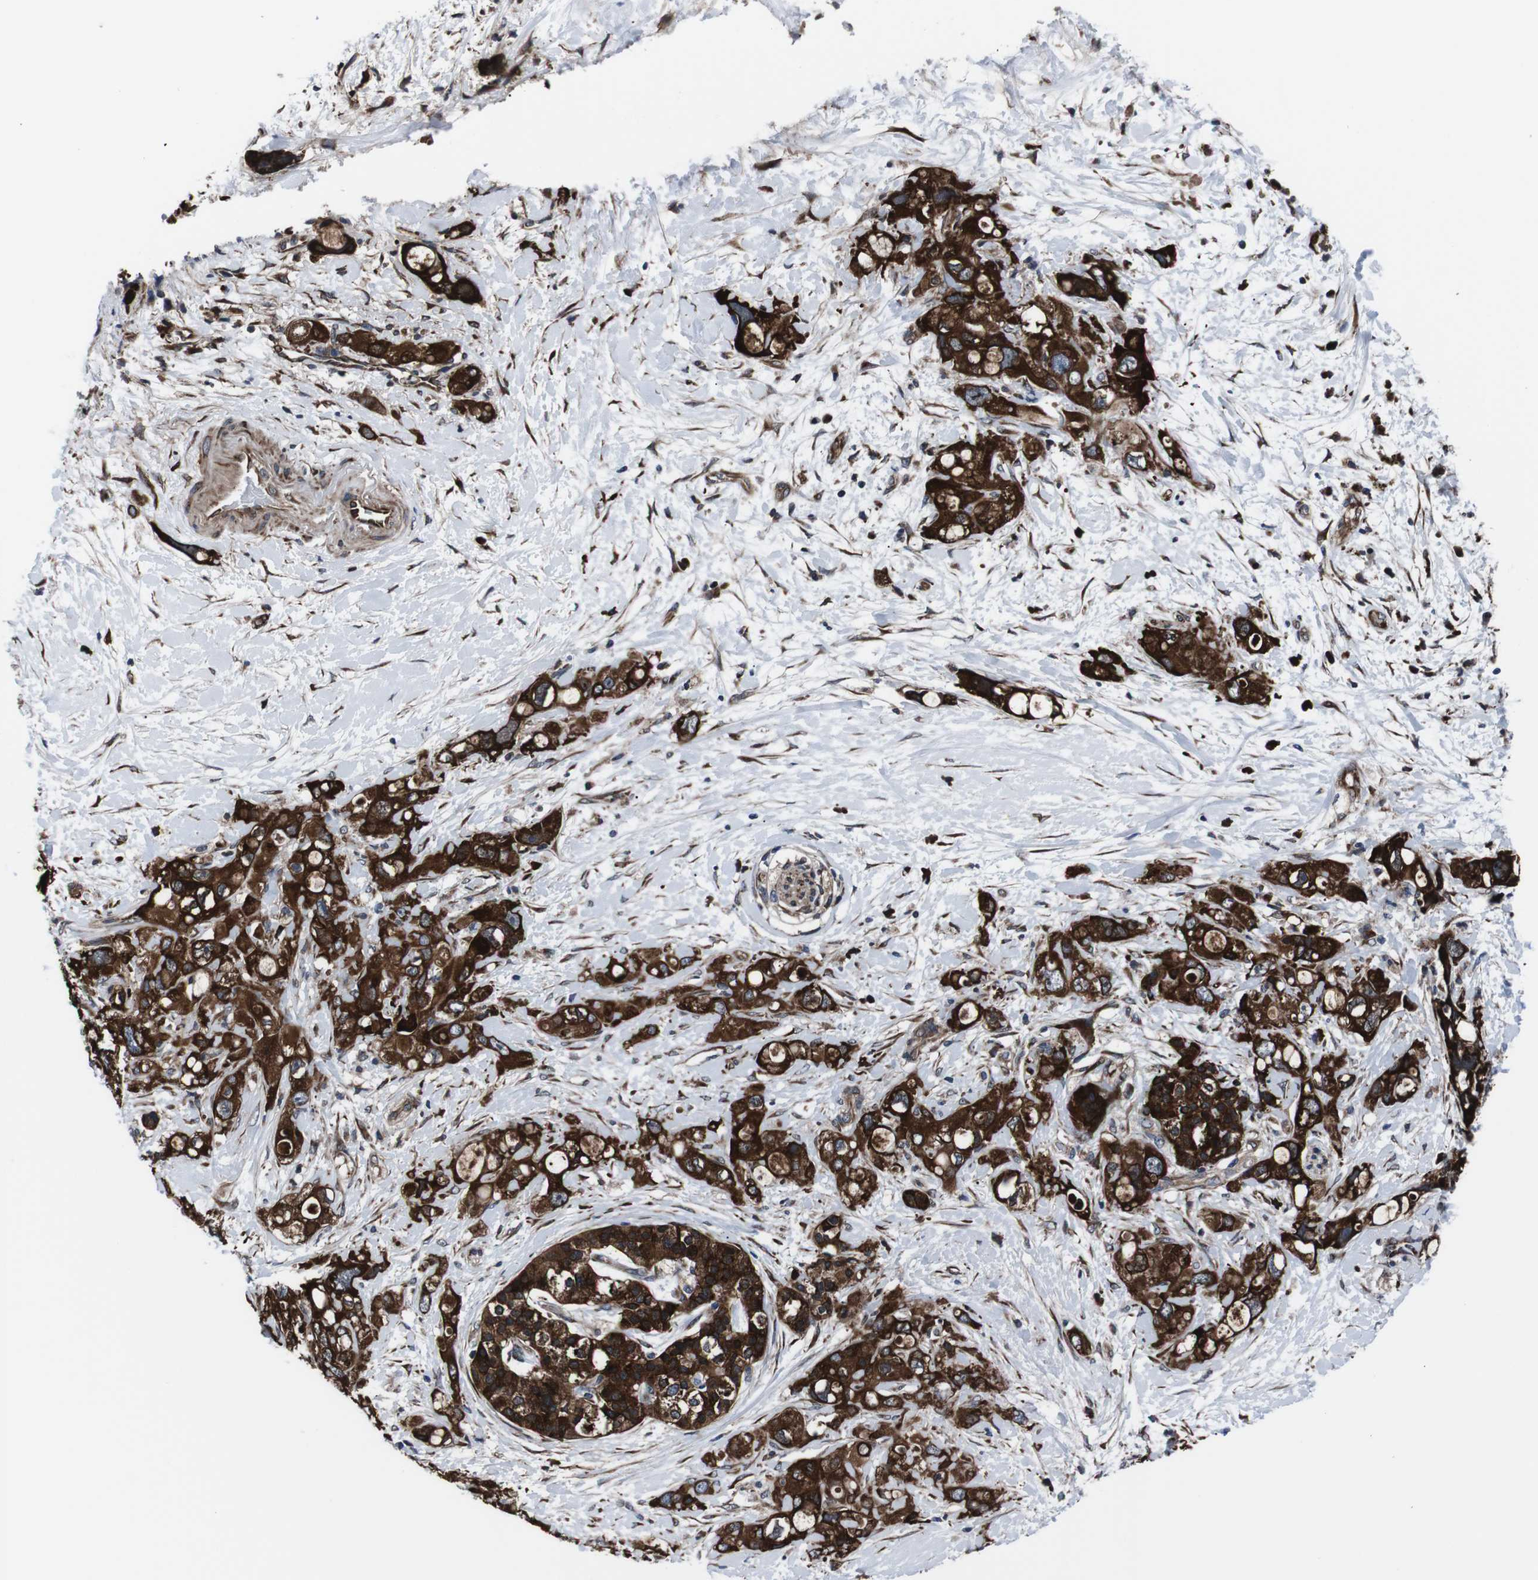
{"staining": {"intensity": "strong", "quantity": ">75%", "location": "cytoplasmic/membranous"}, "tissue": "pancreatic cancer", "cell_type": "Tumor cells", "image_type": "cancer", "snomed": [{"axis": "morphology", "description": "Adenocarcinoma, NOS"}, {"axis": "topography", "description": "Pancreas"}], "caption": "A histopathology image showing strong cytoplasmic/membranous expression in approximately >75% of tumor cells in pancreatic cancer, as visualized by brown immunohistochemical staining.", "gene": "EIF4A2", "patient": {"sex": "female", "age": 56}}